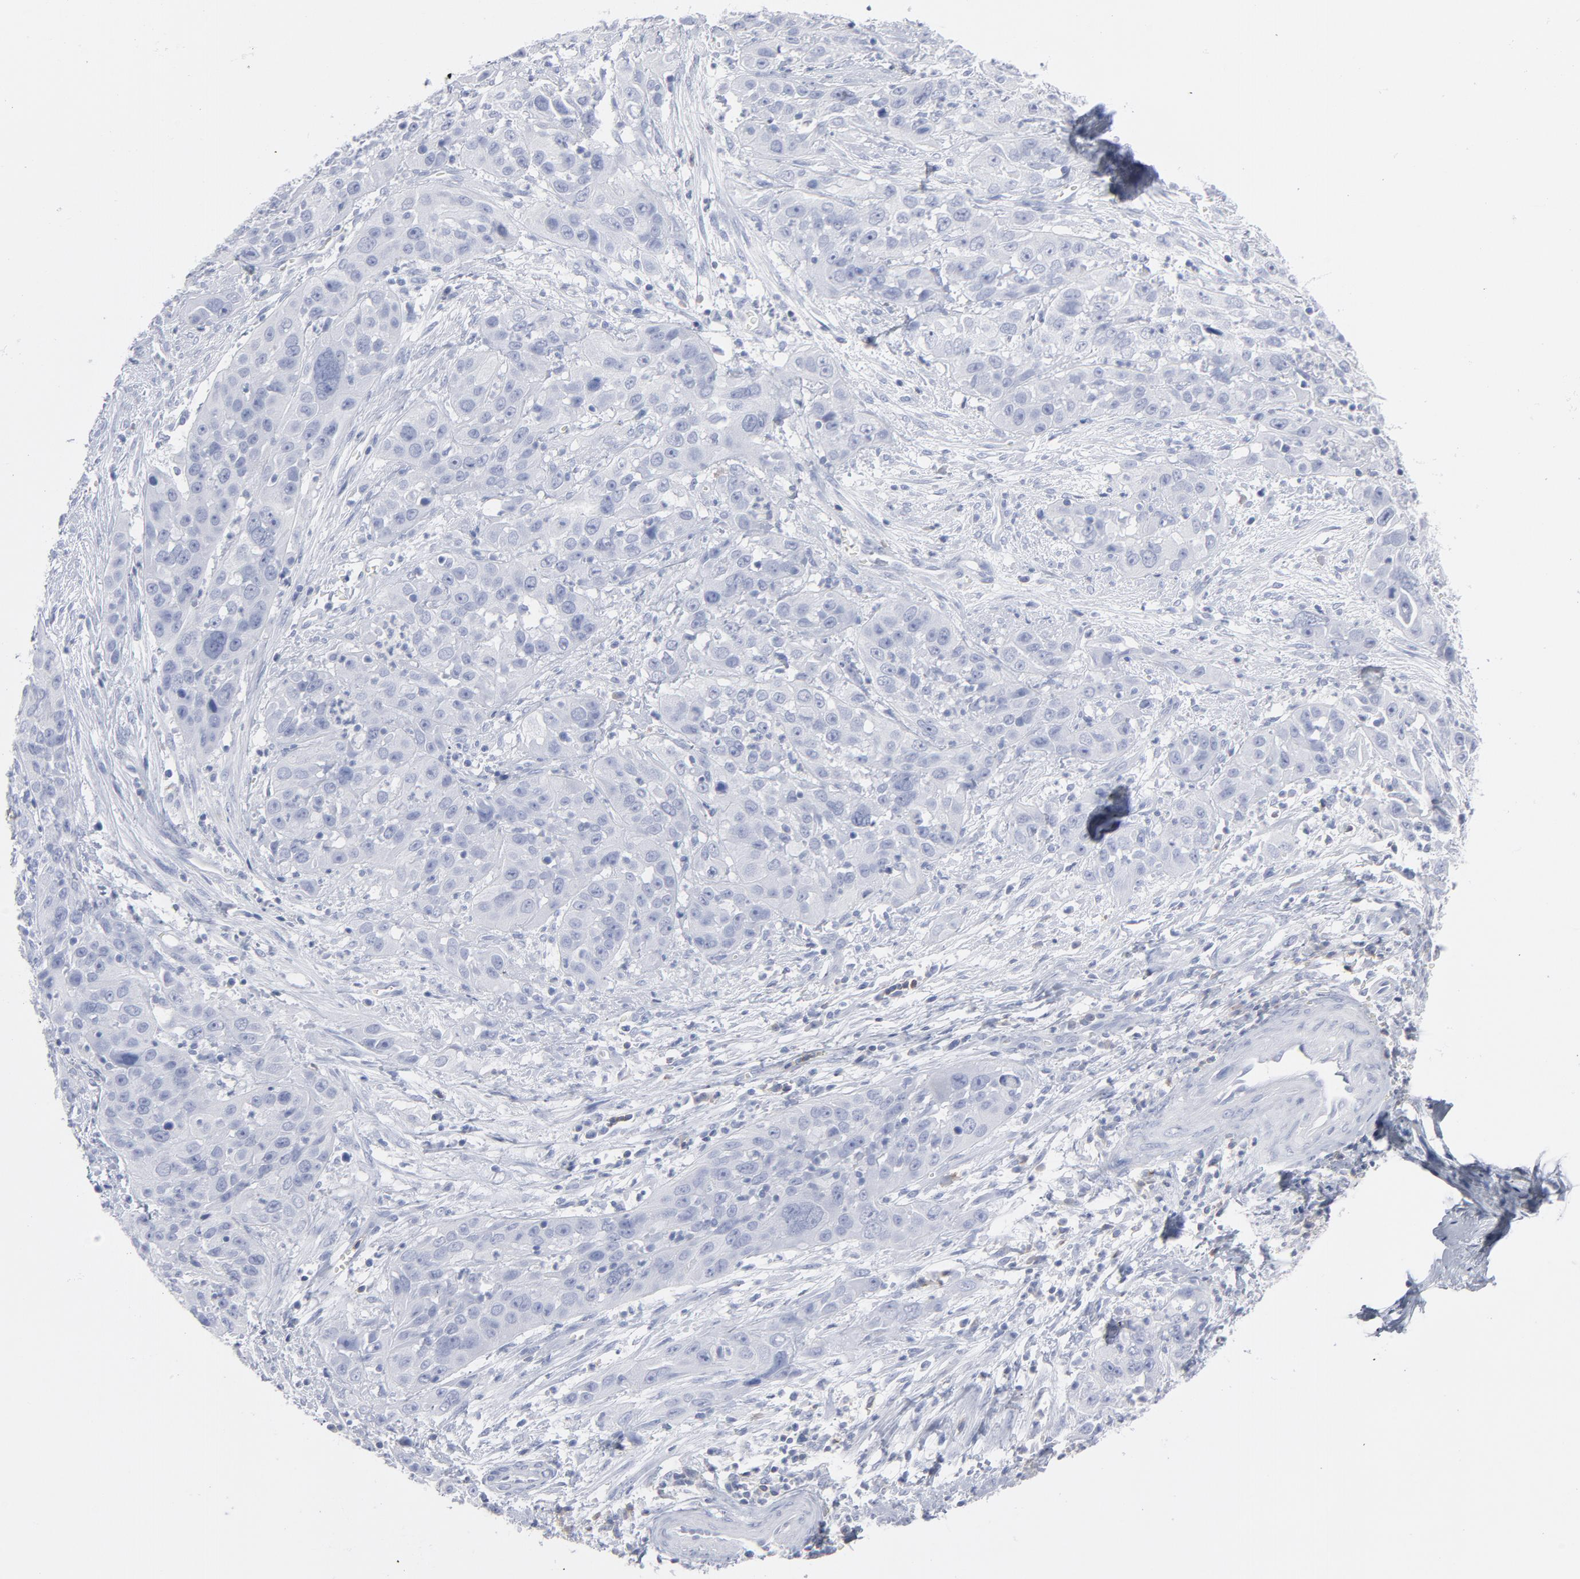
{"staining": {"intensity": "negative", "quantity": "none", "location": "none"}, "tissue": "cervical cancer", "cell_type": "Tumor cells", "image_type": "cancer", "snomed": [{"axis": "morphology", "description": "Squamous cell carcinoma, NOS"}, {"axis": "topography", "description": "Cervix"}], "caption": "There is no significant positivity in tumor cells of squamous cell carcinoma (cervical). The staining was performed using DAB to visualize the protein expression in brown, while the nuclei were stained in blue with hematoxylin (Magnification: 20x).", "gene": "P2RY8", "patient": {"sex": "female", "age": 32}}